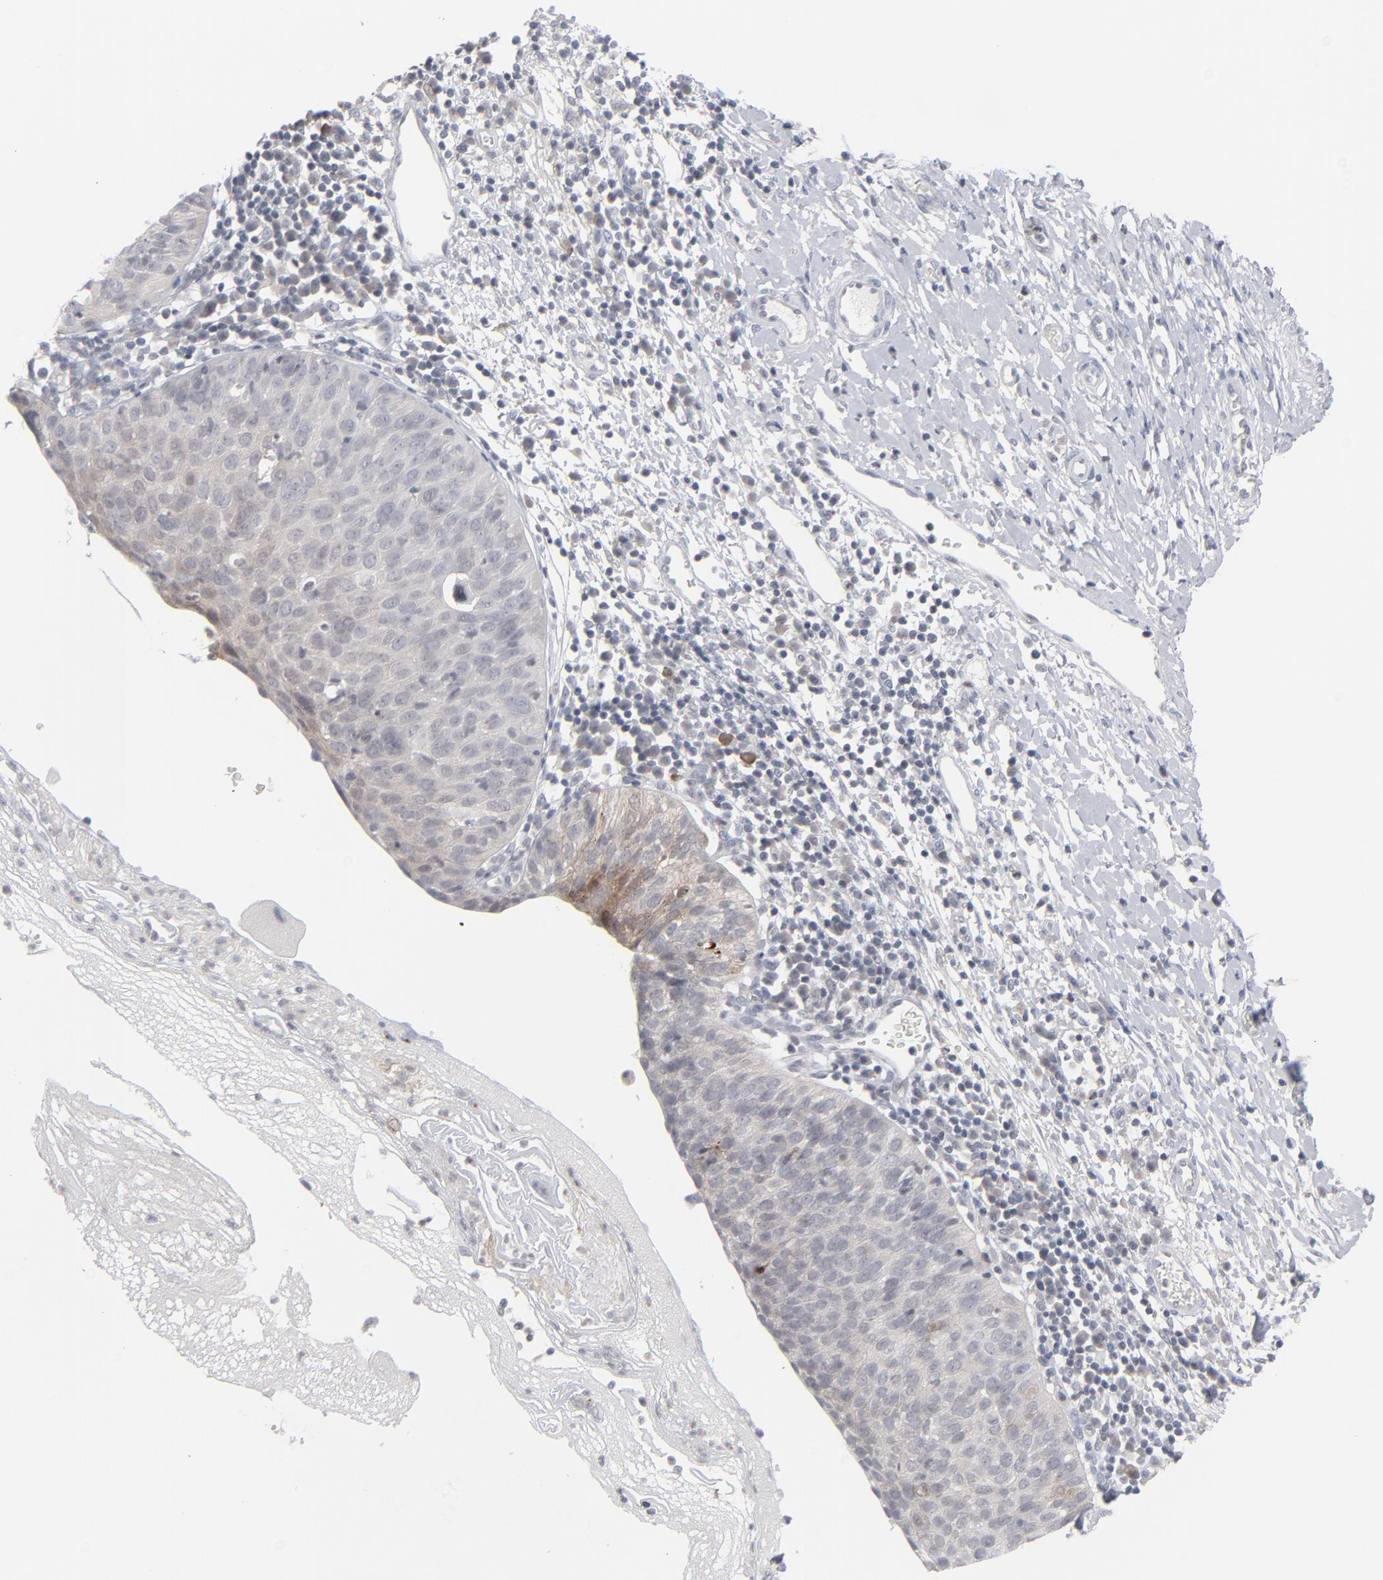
{"staining": {"intensity": "weak", "quantity": "<25%", "location": "cytoplasmic/membranous"}, "tissue": "cervical cancer", "cell_type": "Tumor cells", "image_type": "cancer", "snomed": [{"axis": "morphology", "description": "Normal tissue, NOS"}, {"axis": "morphology", "description": "Squamous cell carcinoma, NOS"}, {"axis": "topography", "description": "Cervix"}], "caption": "Micrograph shows no protein positivity in tumor cells of cervical squamous cell carcinoma tissue.", "gene": "POF1B", "patient": {"sex": "female", "age": 39}}